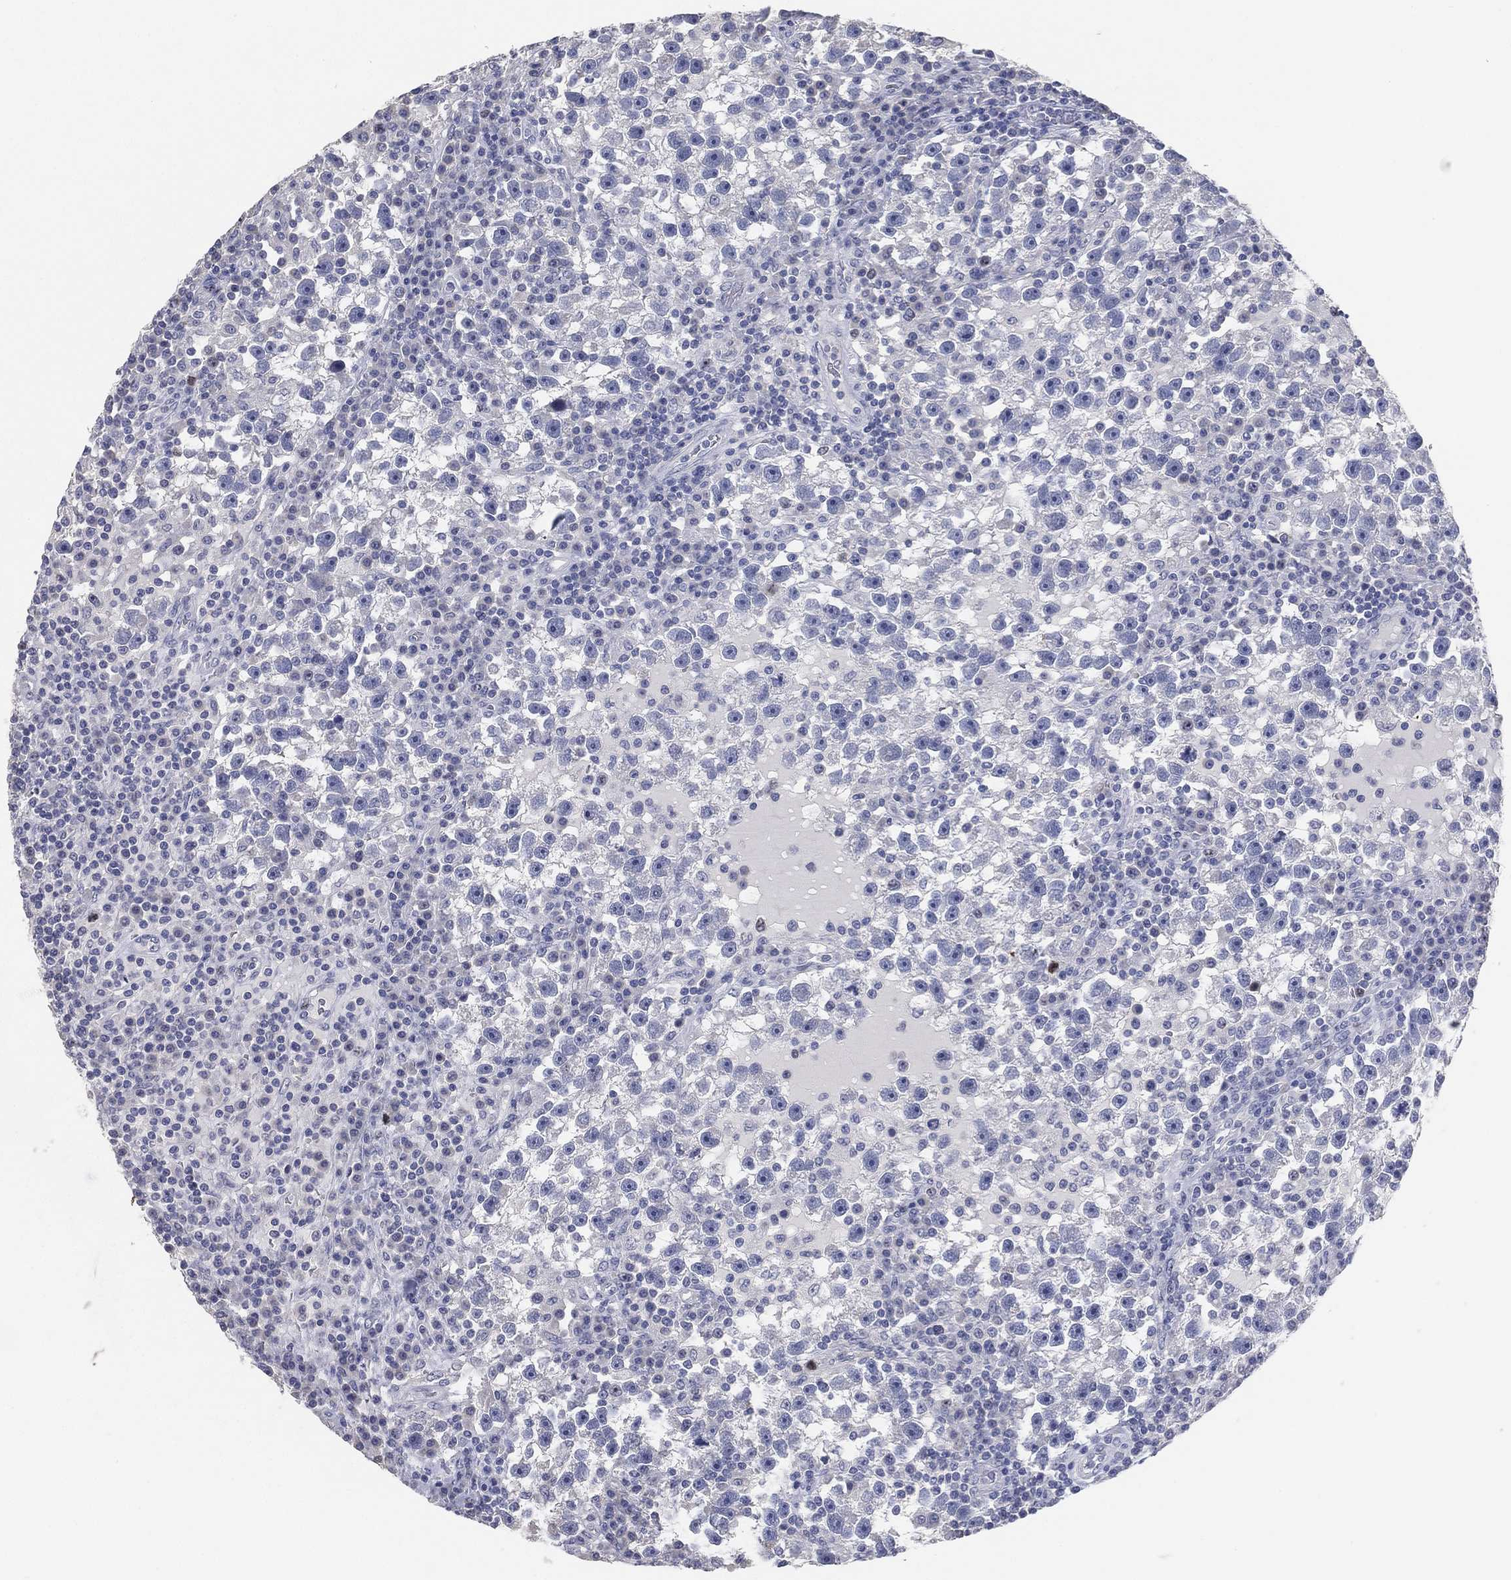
{"staining": {"intensity": "negative", "quantity": "none", "location": "none"}, "tissue": "testis cancer", "cell_type": "Tumor cells", "image_type": "cancer", "snomed": [{"axis": "morphology", "description": "Seminoma, NOS"}, {"axis": "topography", "description": "Testis"}], "caption": "Testis cancer stained for a protein using immunohistochemistry (IHC) displays no staining tumor cells.", "gene": "FAM187B", "patient": {"sex": "male", "age": 47}}